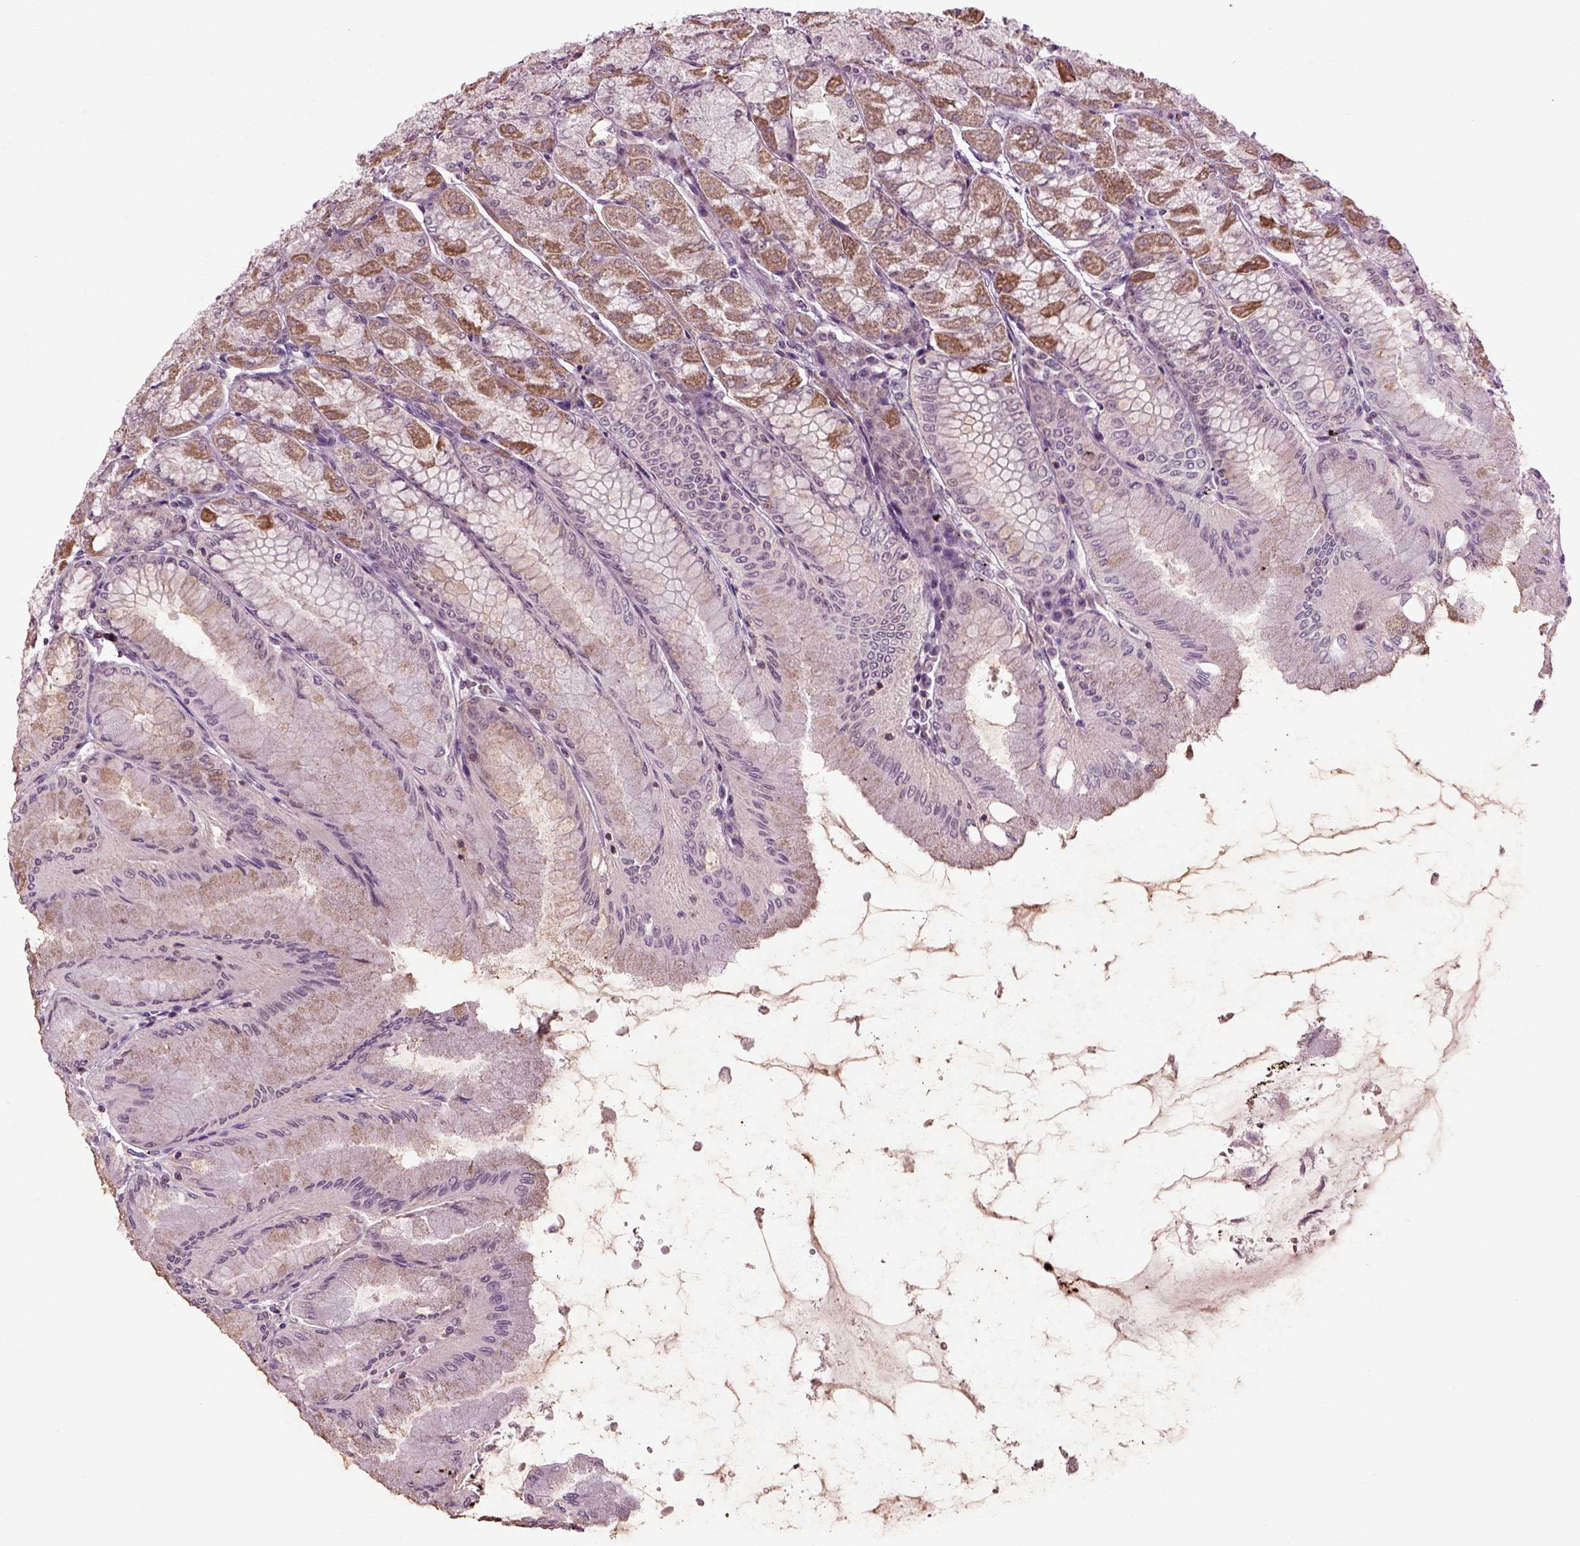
{"staining": {"intensity": "moderate", "quantity": "25%-75%", "location": "cytoplasmic/membranous"}, "tissue": "stomach", "cell_type": "Glandular cells", "image_type": "normal", "snomed": [{"axis": "morphology", "description": "Normal tissue, NOS"}, {"axis": "topography", "description": "Stomach, upper"}], "caption": "Immunohistochemical staining of benign stomach reveals 25%-75% levels of moderate cytoplasmic/membranous protein staining in about 25%-75% of glandular cells.", "gene": "KNSTRN", "patient": {"sex": "male", "age": 60}}